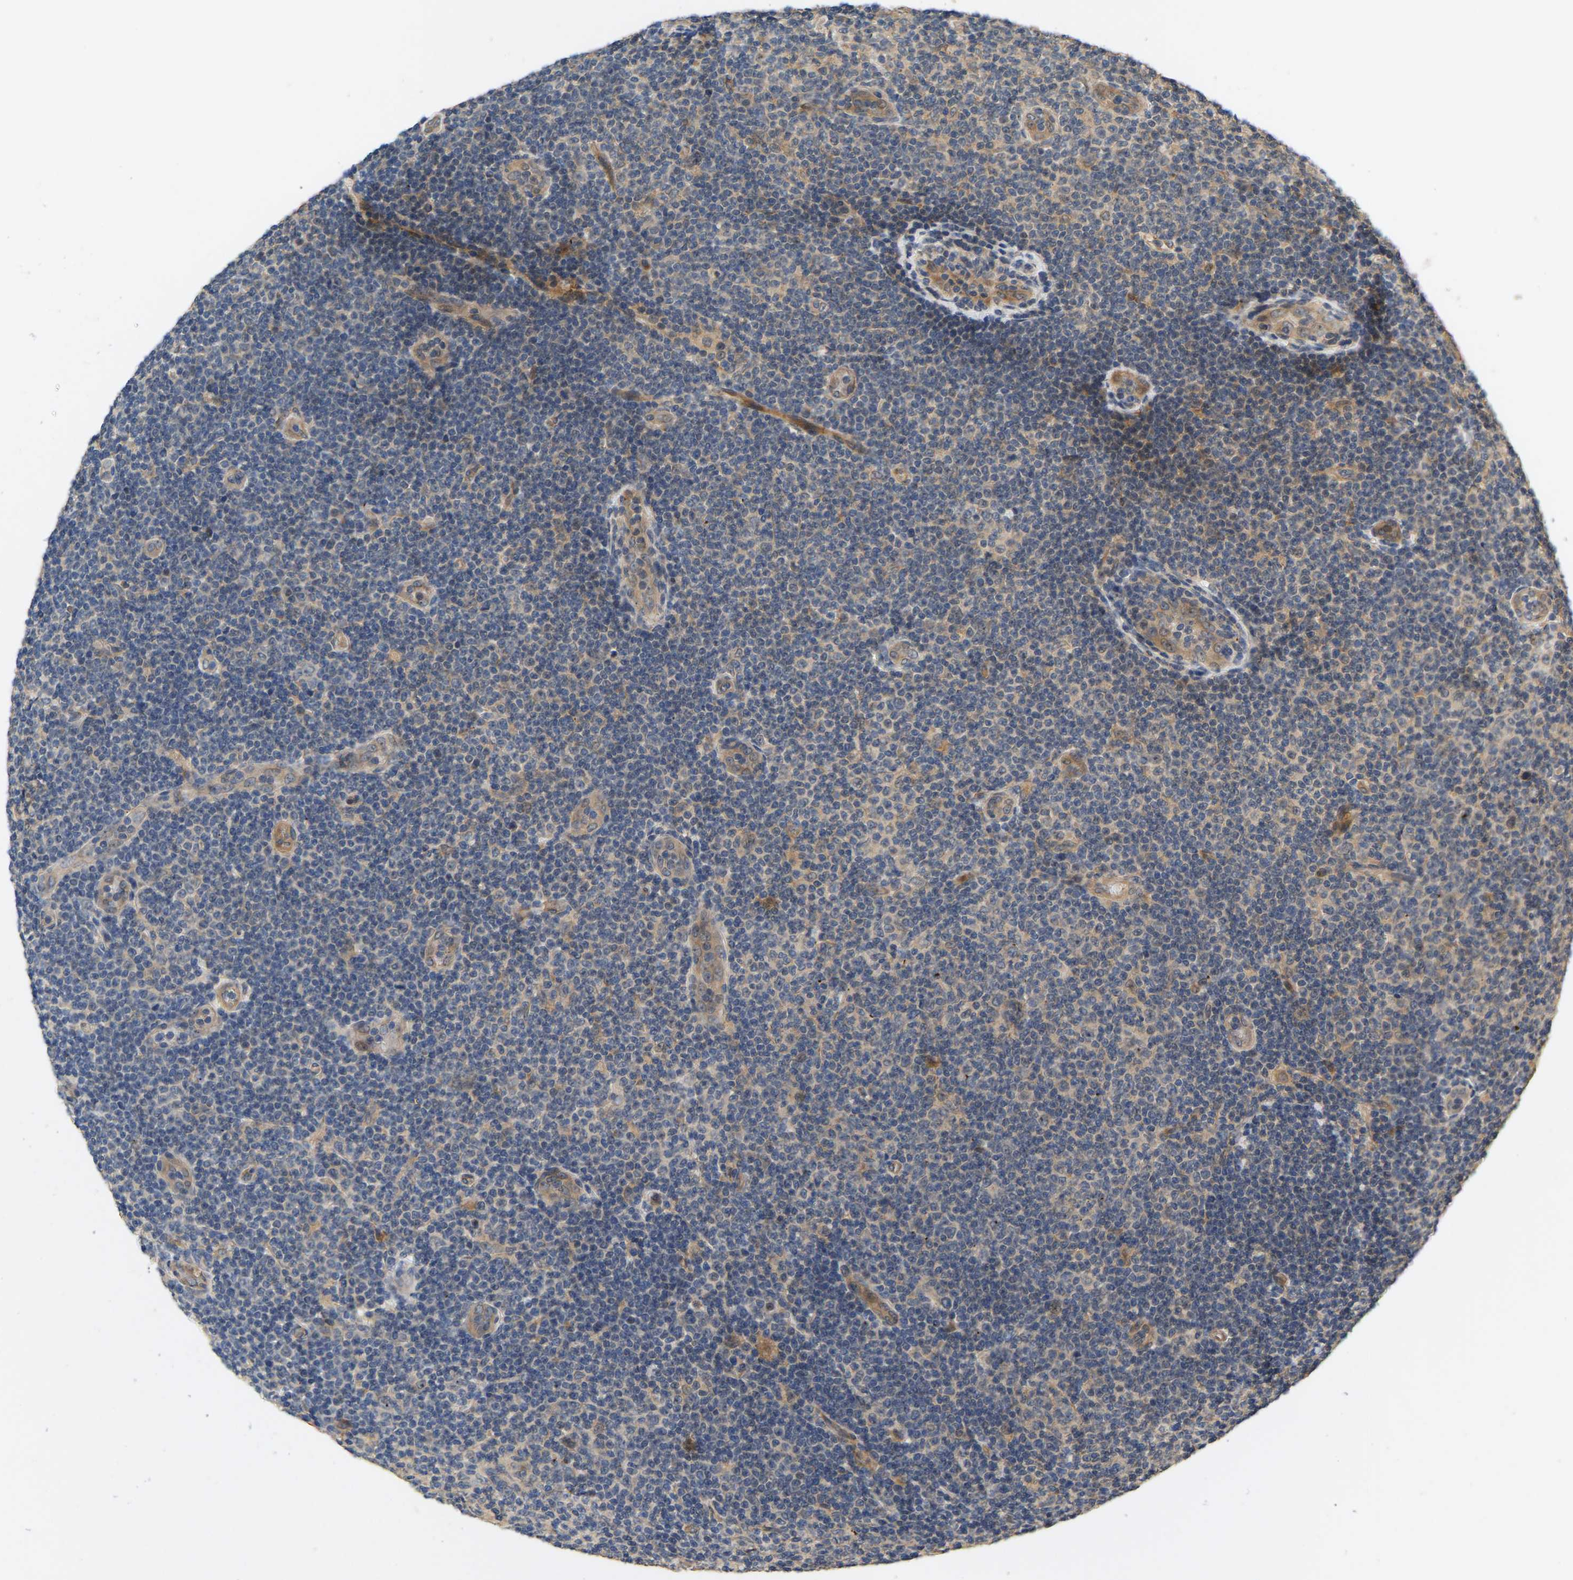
{"staining": {"intensity": "negative", "quantity": "none", "location": "none"}, "tissue": "lymphoma", "cell_type": "Tumor cells", "image_type": "cancer", "snomed": [{"axis": "morphology", "description": "Malignant lymphoma, non-Hodgkin's type, Low grade"}, {"axis": "topography", "description": "Lymph node"}], "caption": "An immunohistochemistry photomicrograph of lymphoma is shown. There is no staining in tumor cells of lymphoma.", "gene": "LIMK2", "patient": {"sex": "male", "age": 83}}